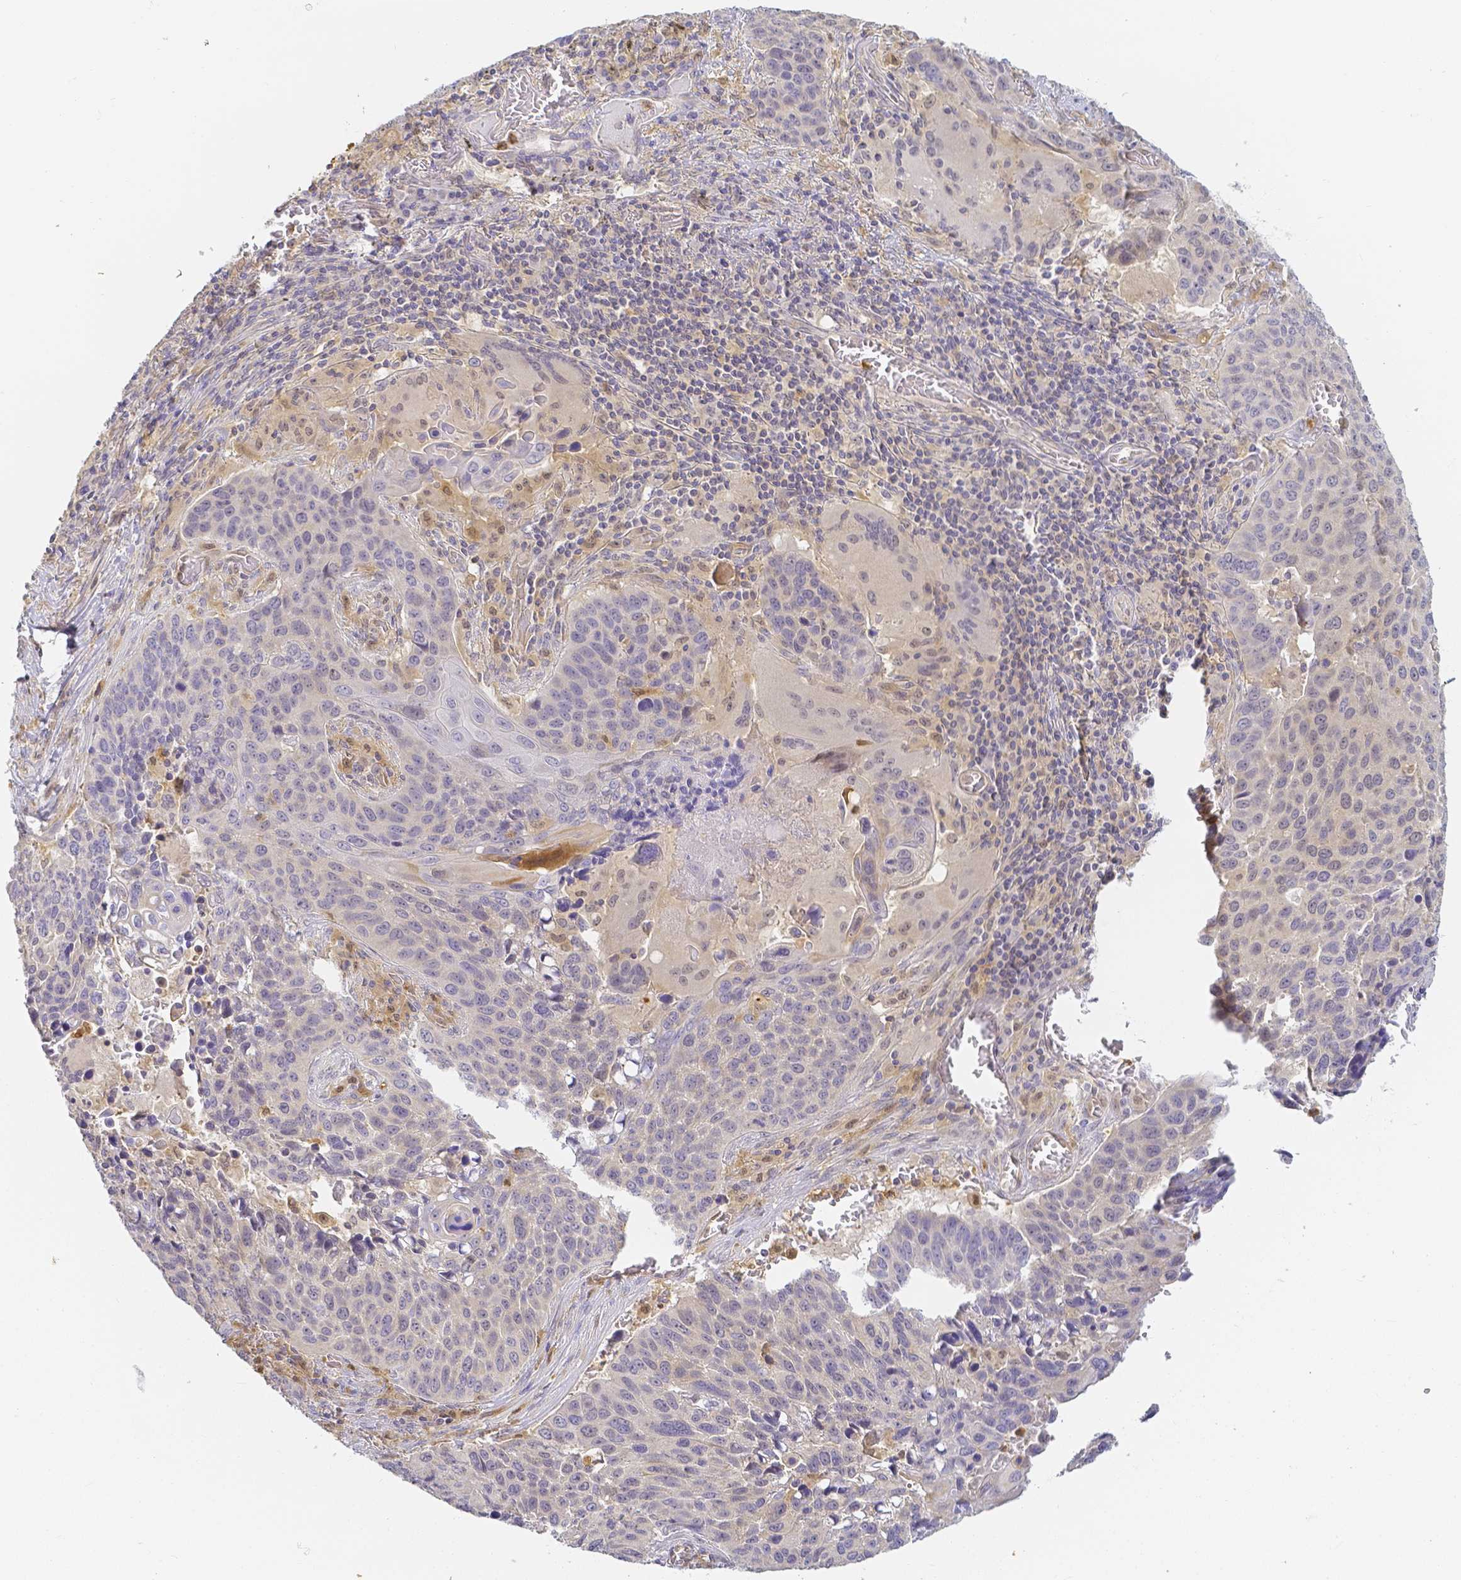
{"staining": {"intensity": "negative", "quantity": "none", "location": "none"}, "tissue": "lung cancer", "cell_type": "Tumor cells", "image_type": "cancer", "snomed": [{"axis": "morphology", "description": "Squamous cell carcinoma, NOS"}, {"axis": "topography", "description": "Lung"}], "caption": "A high-resolution image shows immunohistochemistry (IHC) staining of lung cancer, which displays no significant expression in tumor cells.", "gene": "KCNH1", "patient": {"sex": "male", "age": 68}}